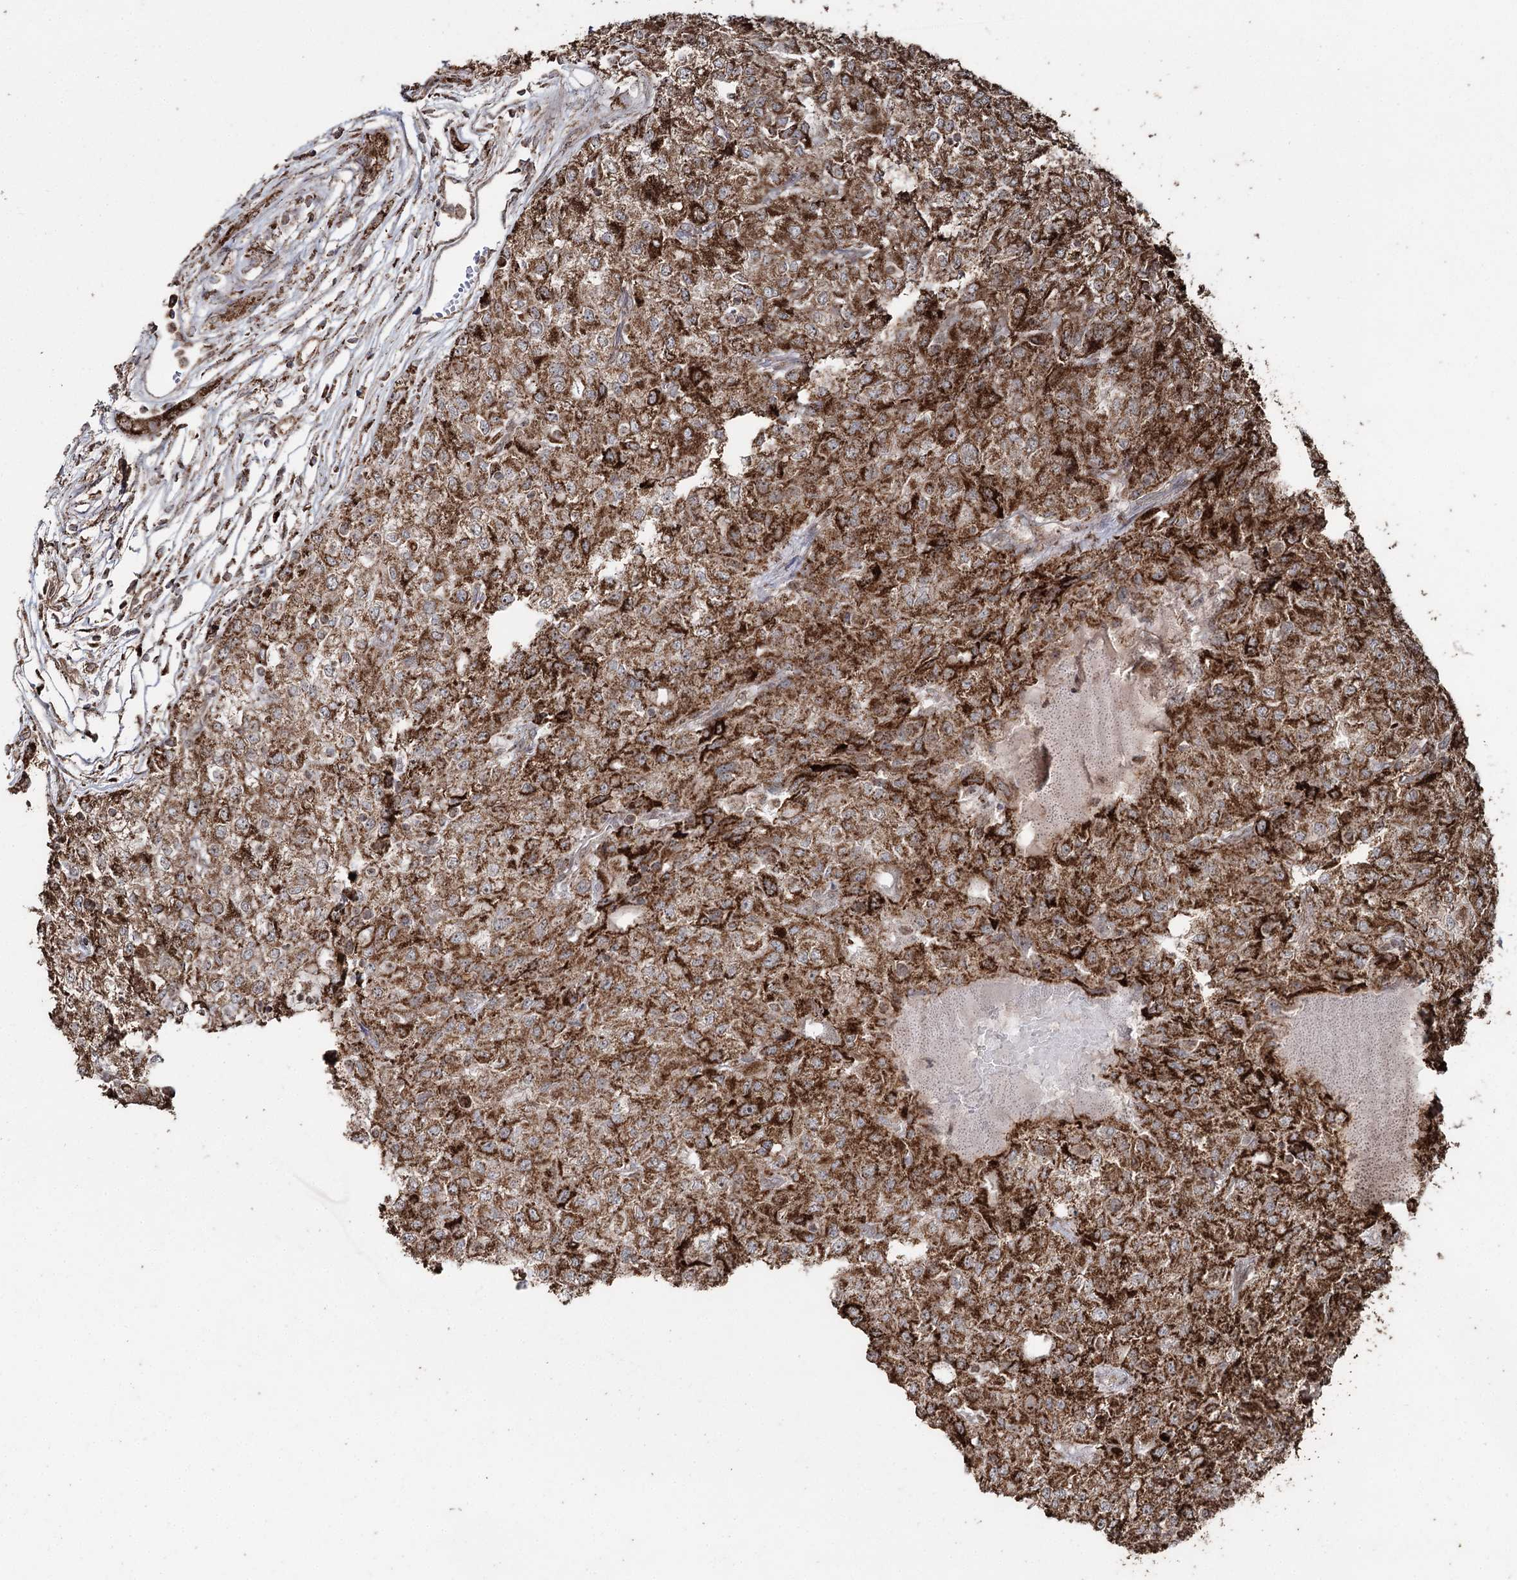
{"staining": {"intensity": "strong", "quantity": ">75%", "location": "cytoplasmic/membranous"}, "tissue": "renal cancer", "cell_type": "Tumor cells", "image_type": "cancer", "snomed": [{"axis": "morphology", "description": "Adenocarcinoma, NOS"}, {"axis": "topography", "description": "Kidney"}], "caption": "This image displays IHC staining of human renal adenocarcinoma, with high strong cytoplasmic/membranous positivity in approximately >75% of tumor cells.", "gene": "SLF2", "patient": {"sex": "female", "age": 54}}